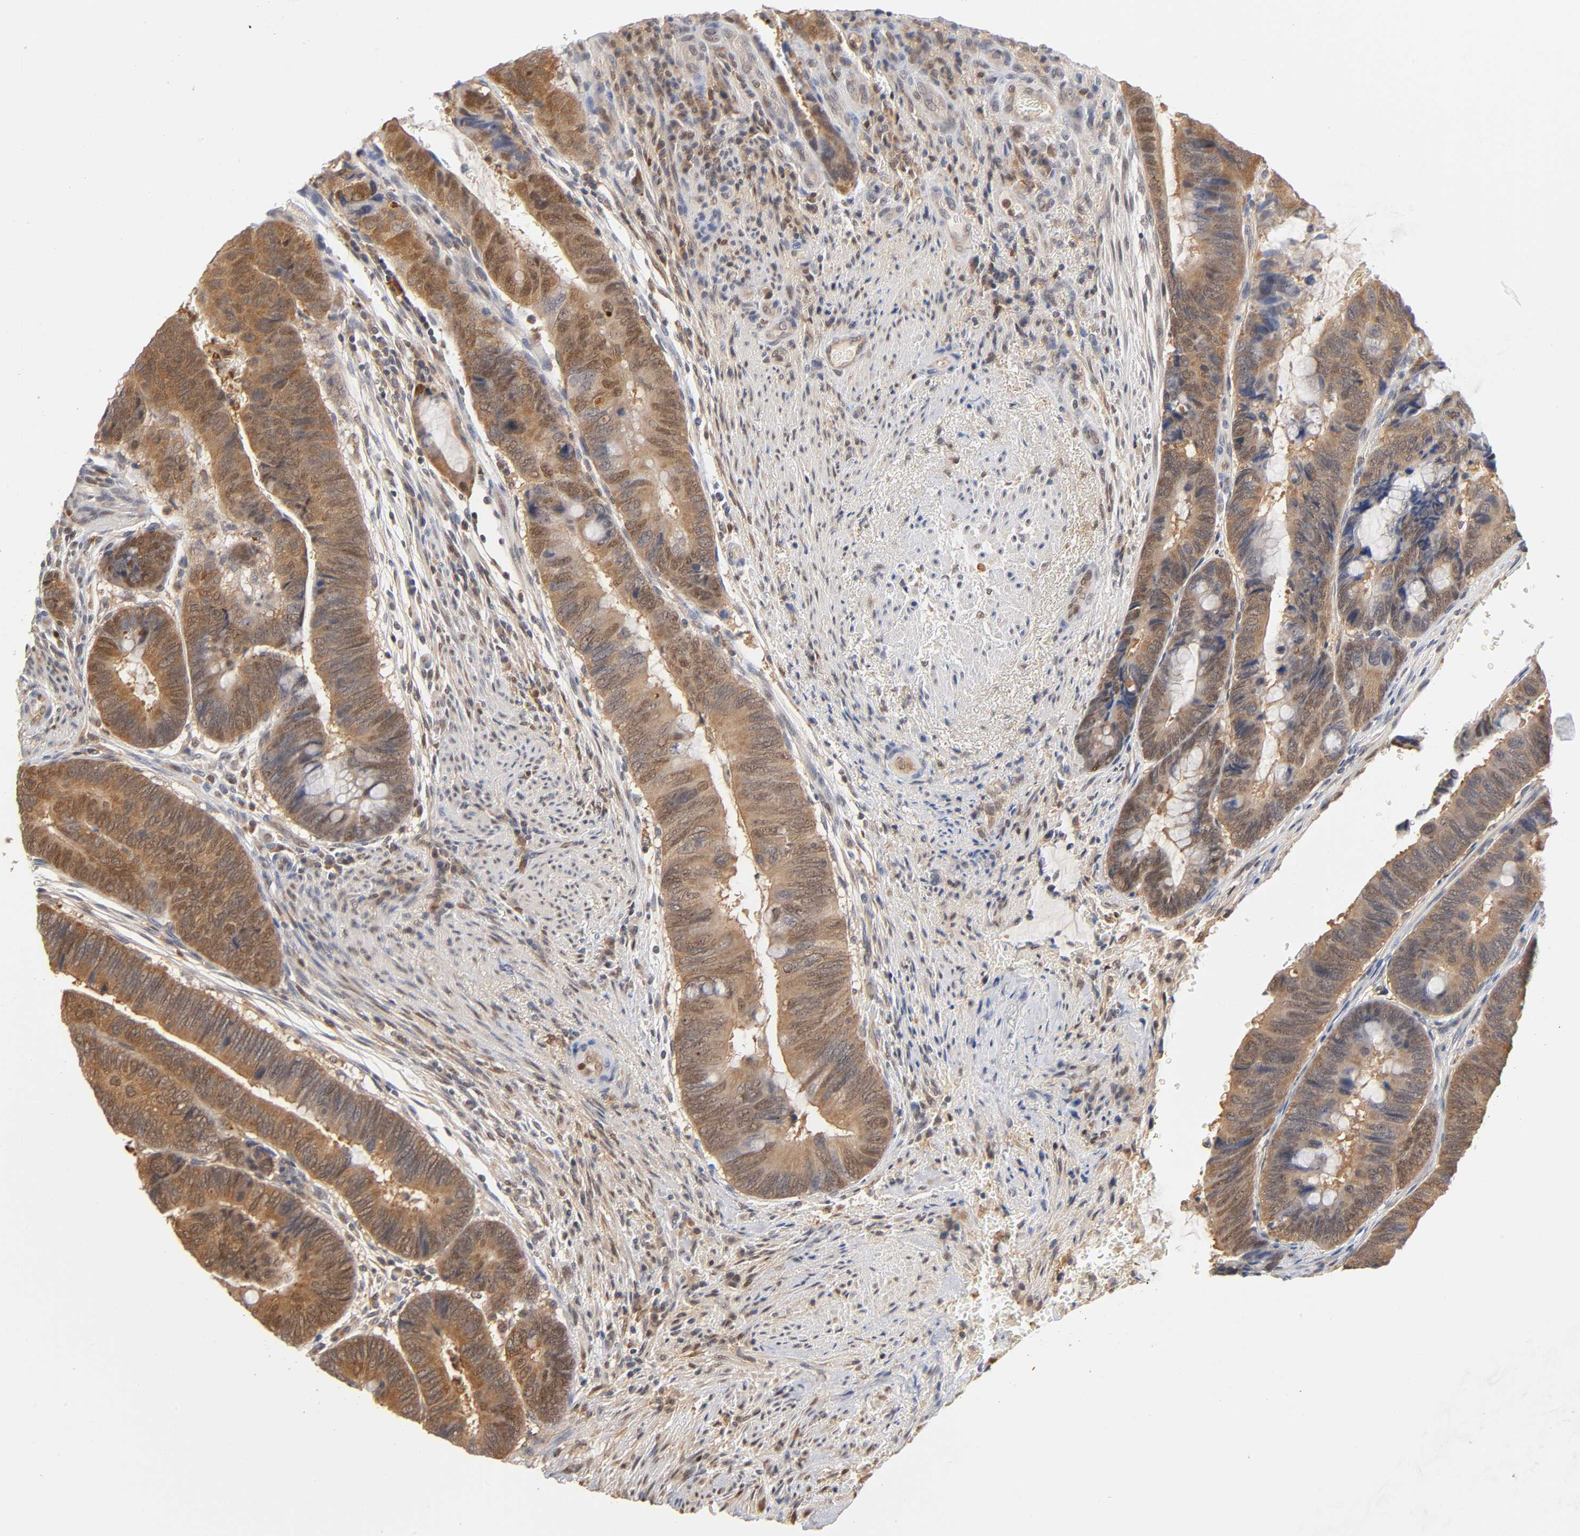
{"staining": {"intensity": "strong", "quantity": ">75%", "location": "cytoplasmic/membranous"}, "tissue": "colorectal cancer", "cell_type": "Tumor cells", "image_type": "cancer", "snomed": [{"axis": "morphology", "description": "Normal tissue, NOS"}, {"axis": "morphology", "description": "Adenocarcinoma, NOS"}, {"axis": "topography", "description": "Rectum"}], "caption": "DAB immunohistochemical staining of human colorectal cancer shows strong cytoplasmic/membranous protein staining in about >75% of tumor cells.", "gene": "DFFB", "patient": {"sex": "male", "age": 92}}